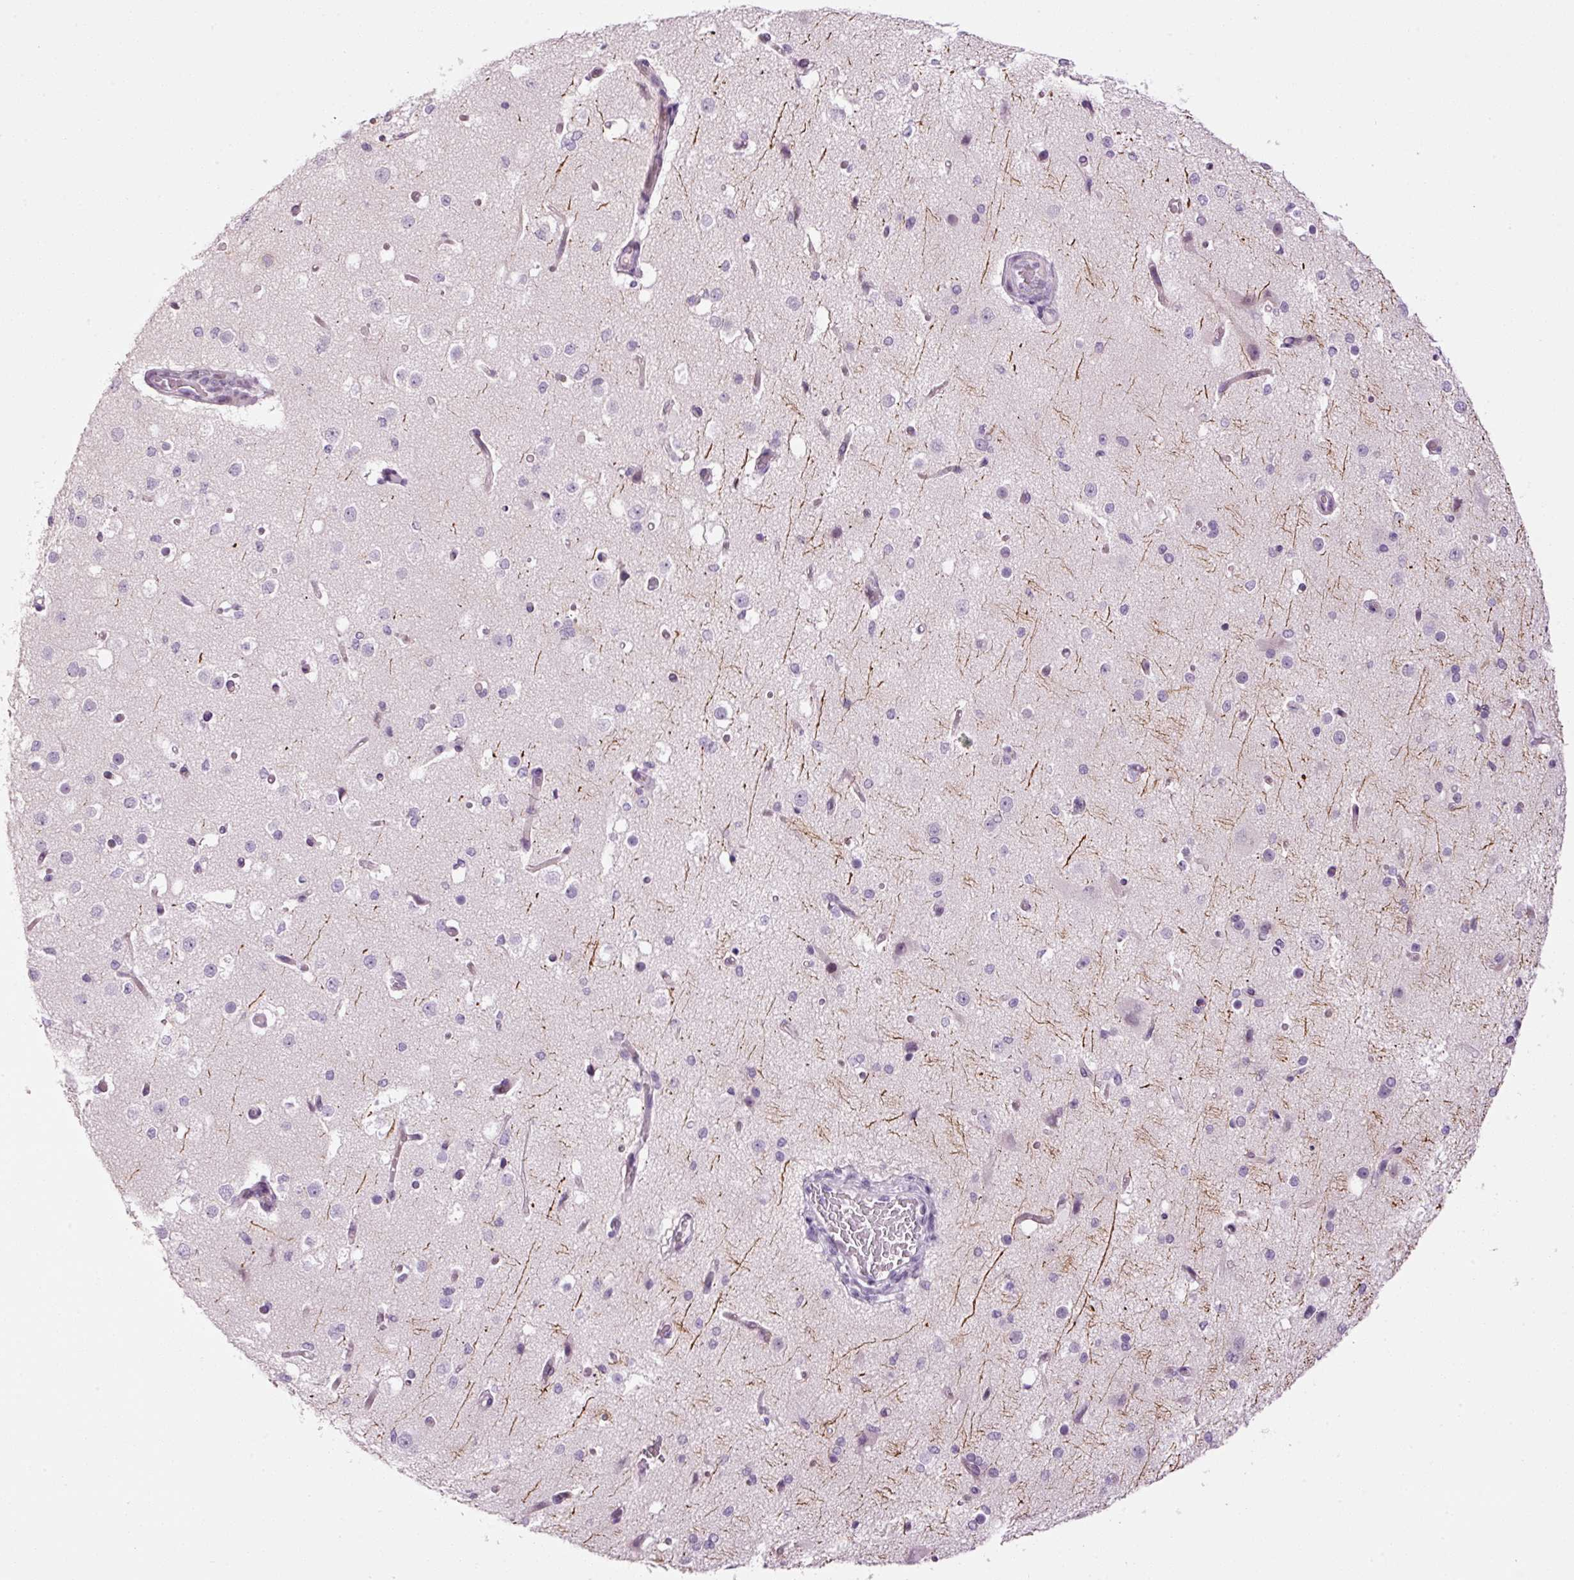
{"staining": {"intensity": "negative", "quantity": "none", "location": "none"}, "tissue": "cerebral cortex", "cell_type": "Endothelial cells", "image_type": "normal", "snomed": [{"axis": "morphology", "description": "Normal tissue, NOS"}, {"axis": "morphology", "description": "Inflammation, NOS"}, {"axis": "topography", "description": "Cerebral cortex"}], "caption": "Human cerebral cortex stained for a protein using immunohistochemistry shows no staining in endothelial cells.", "gene": "ANKRD20A1", "patient": {"sex": "male", "age": 6}}